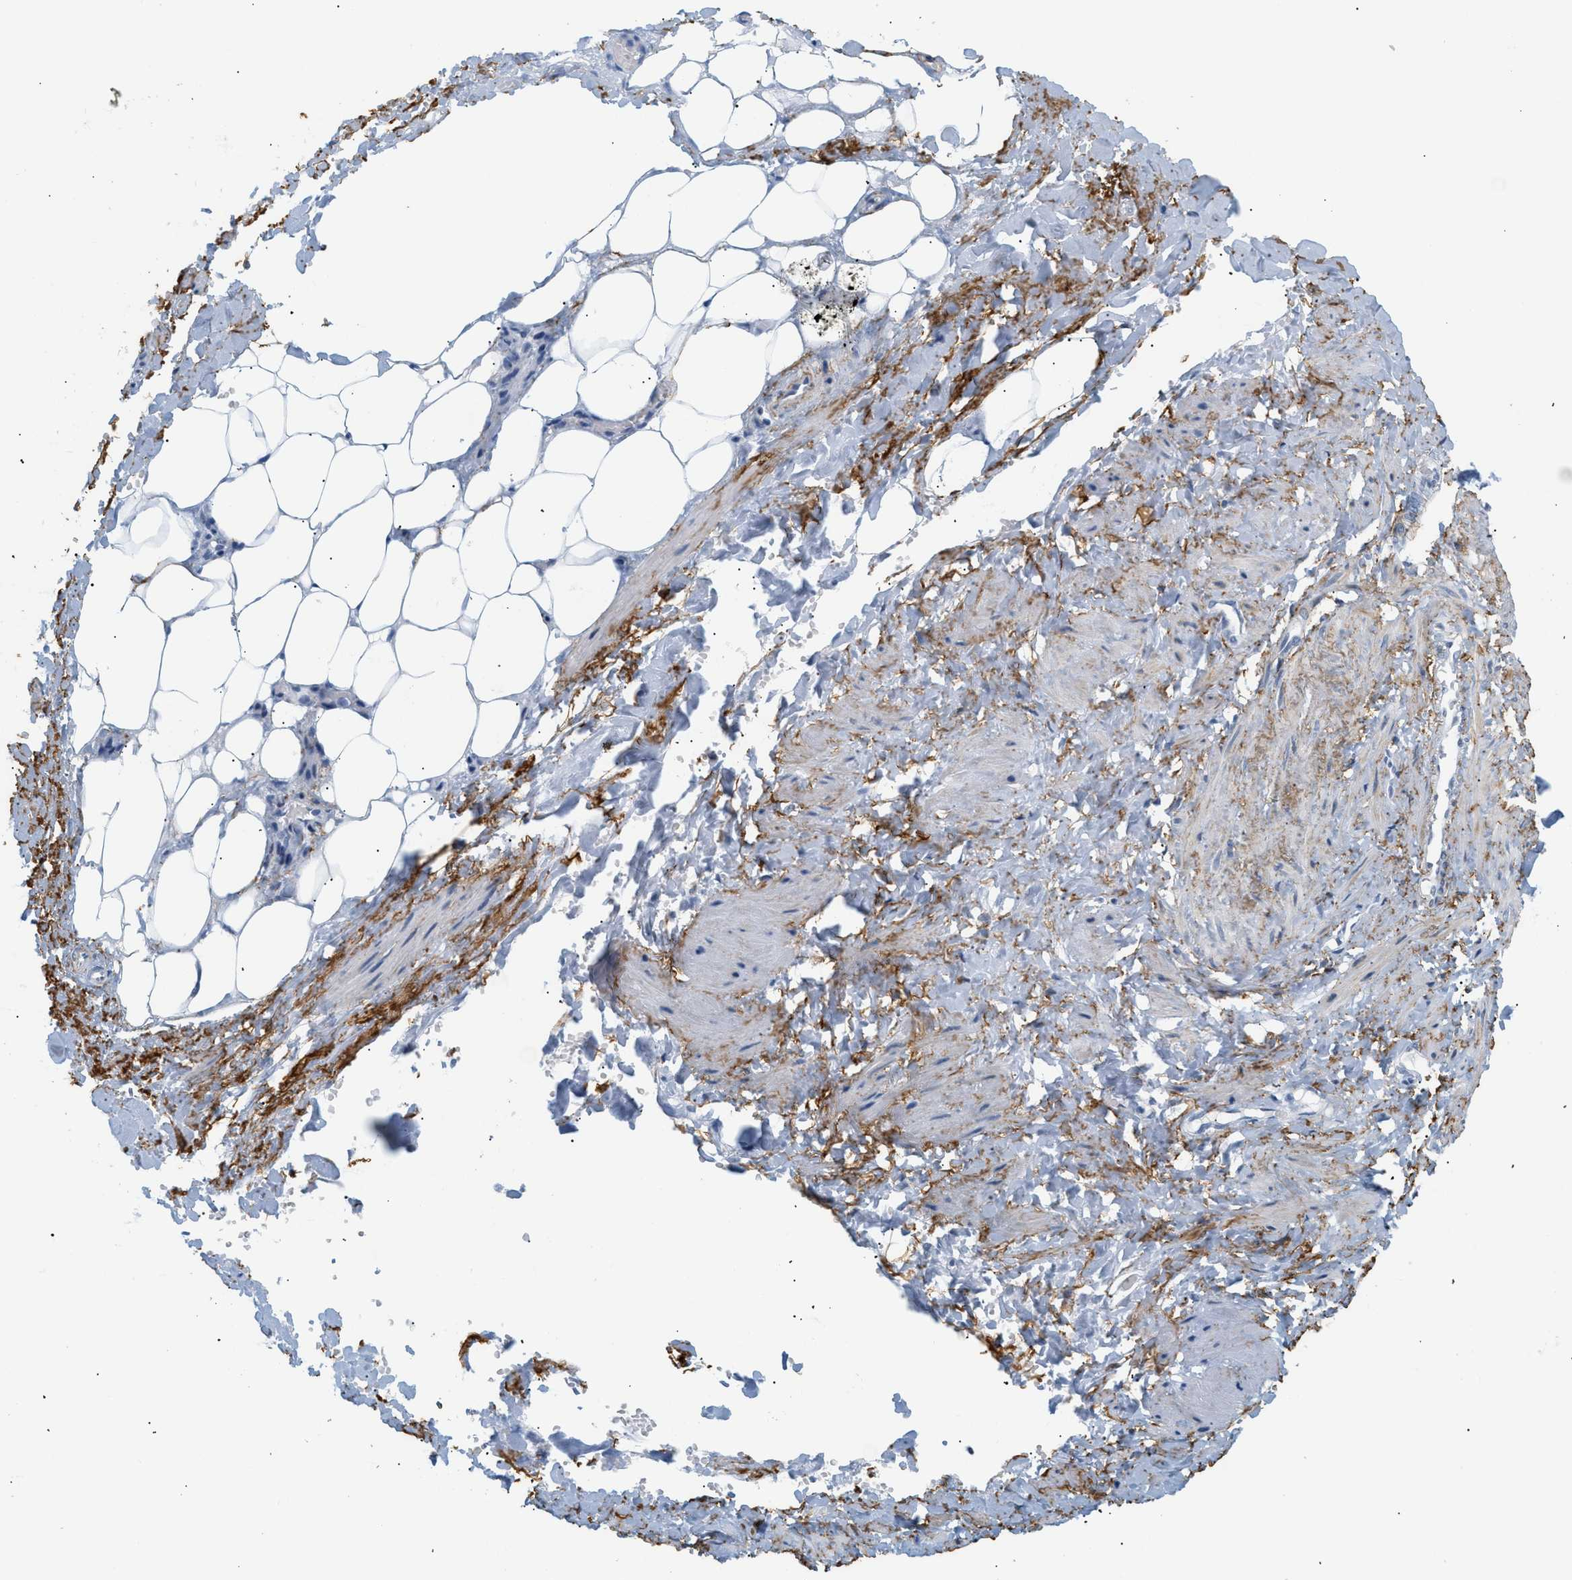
{"staining": {"intensity": "negative", "quantity": "none", "location": "none"}, "tissue": "adipose tissue", "cell_type": "Adipocytes", "image_type": "normal", "snomed": [{"axis": "morphology", "description": "Normal tissue, NOS"}, {"axis": "topography", "description": "Soft tissue"}, {"axis": "topography", "description": "Vascular tissue"}], "caption": "Immunohistochemical staining of unremarkable human adipose tissue demonstrates no significant staining in adipocytes. The staining was performed using DAB (3,3'-diaminobenzidine) to visualize the protein expression in brown, while the nuclei were stained in blue with hematoxylin (Magnification: 20x).", "gene": "ELN", "patient": {"sex": "female", "age": 35}}